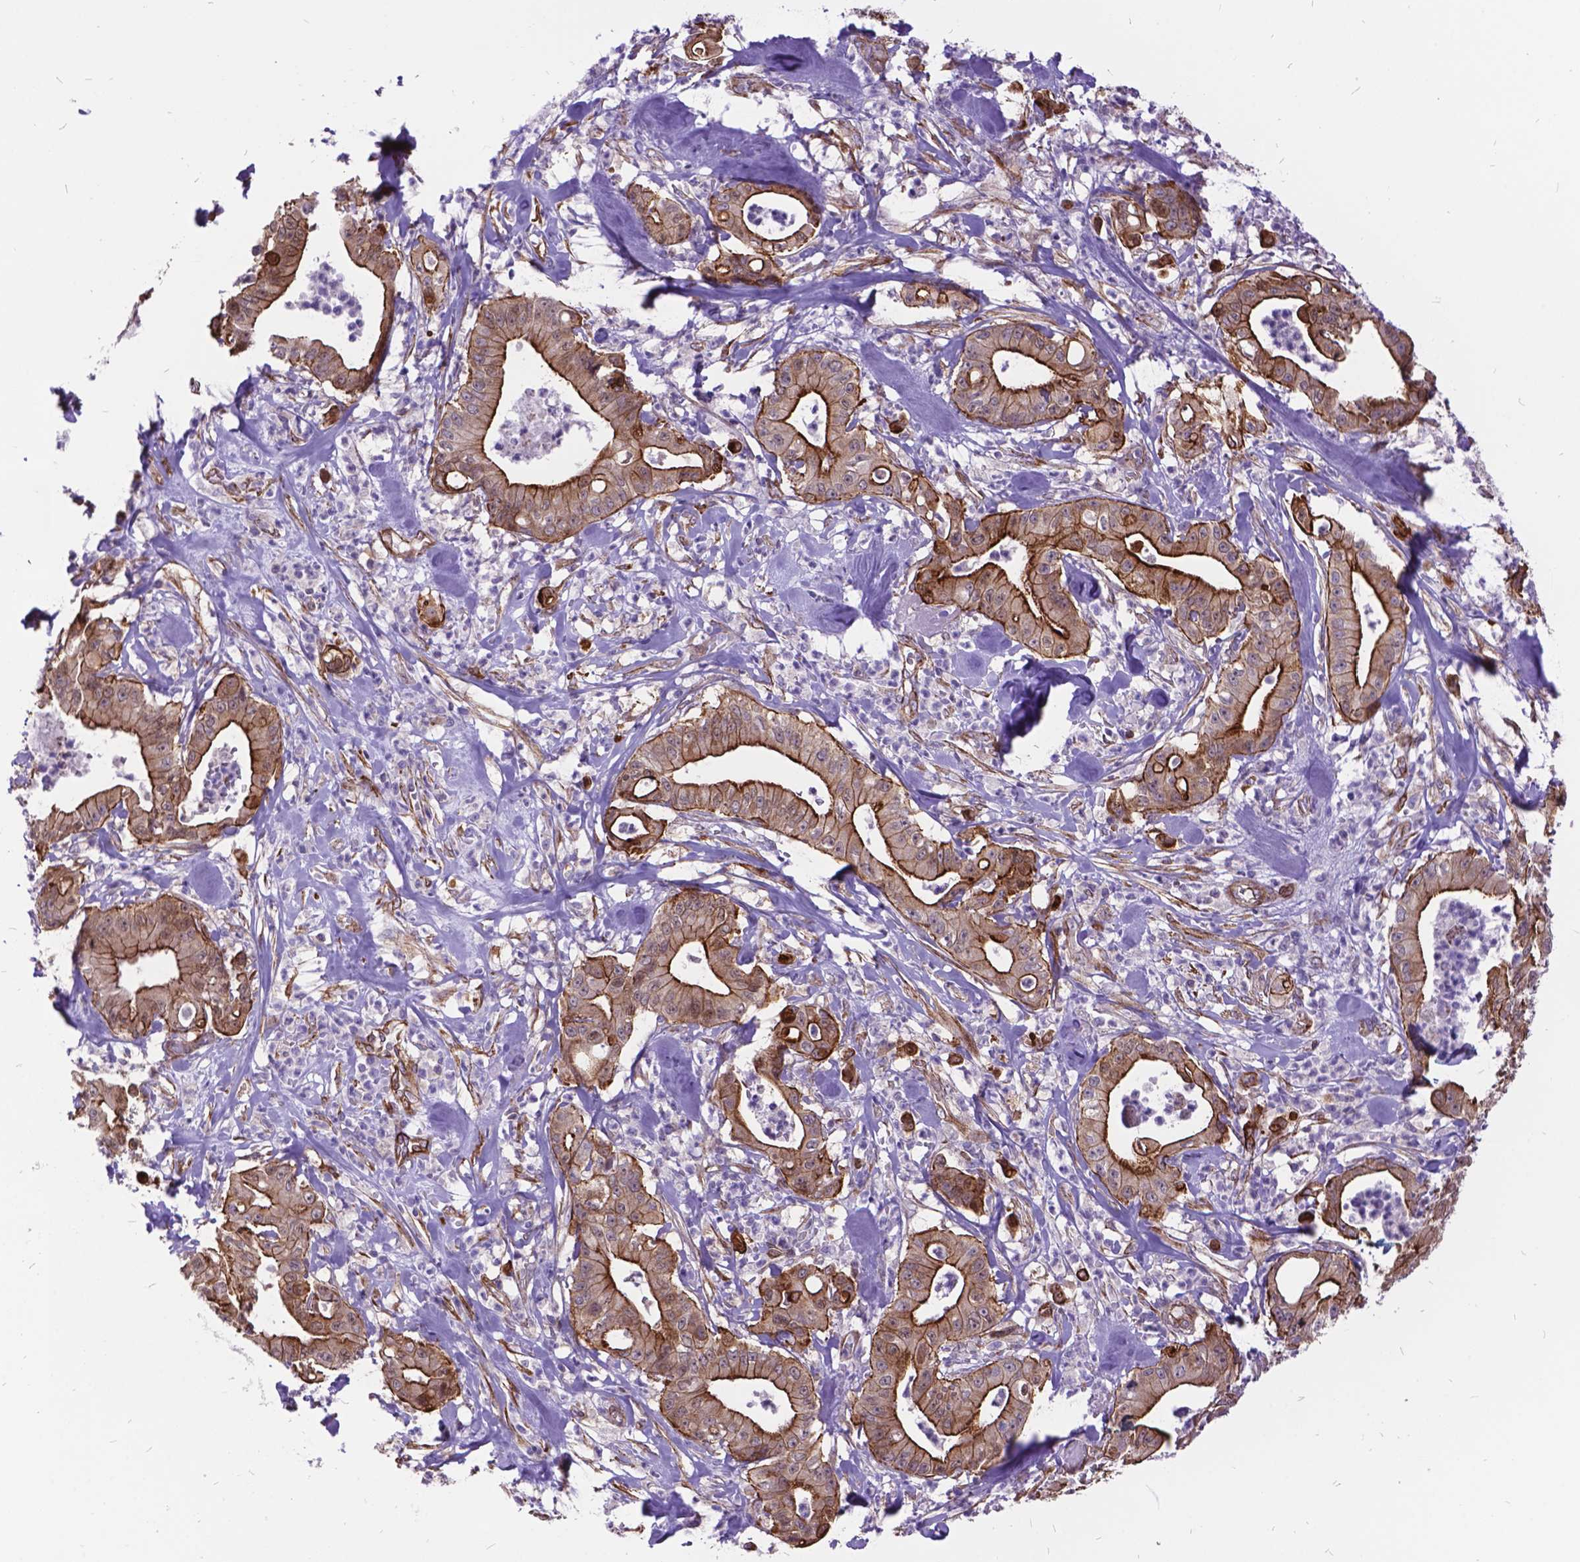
{"staining": {"intensity": "moderate", "quantity": ">75%", "location": "cytoplasmic/membranous"}, "tissue": "pancreatic cancer", "cell_type": "Tumor cells", "image_type": "cancer", "snomed": [{"axis": "morphology", "description": "Adenocarcinoma, NOS"}, {"axis": "topography", "description": "Pancreas"}], "caption": "High-power microscopy captured an immunohistochemistry photomicrograph of pancreatic adenocarcinoma, revealing moderate cytoplasmic/membranous positivity in approximately >75% of tumor cells. (DAB (3,3'-diaminobenzidine) IHC, brown staining for protein, blue staining for nuclei).", "gene": "GRB7", "patient": {"sex": "male", "age": 71}}